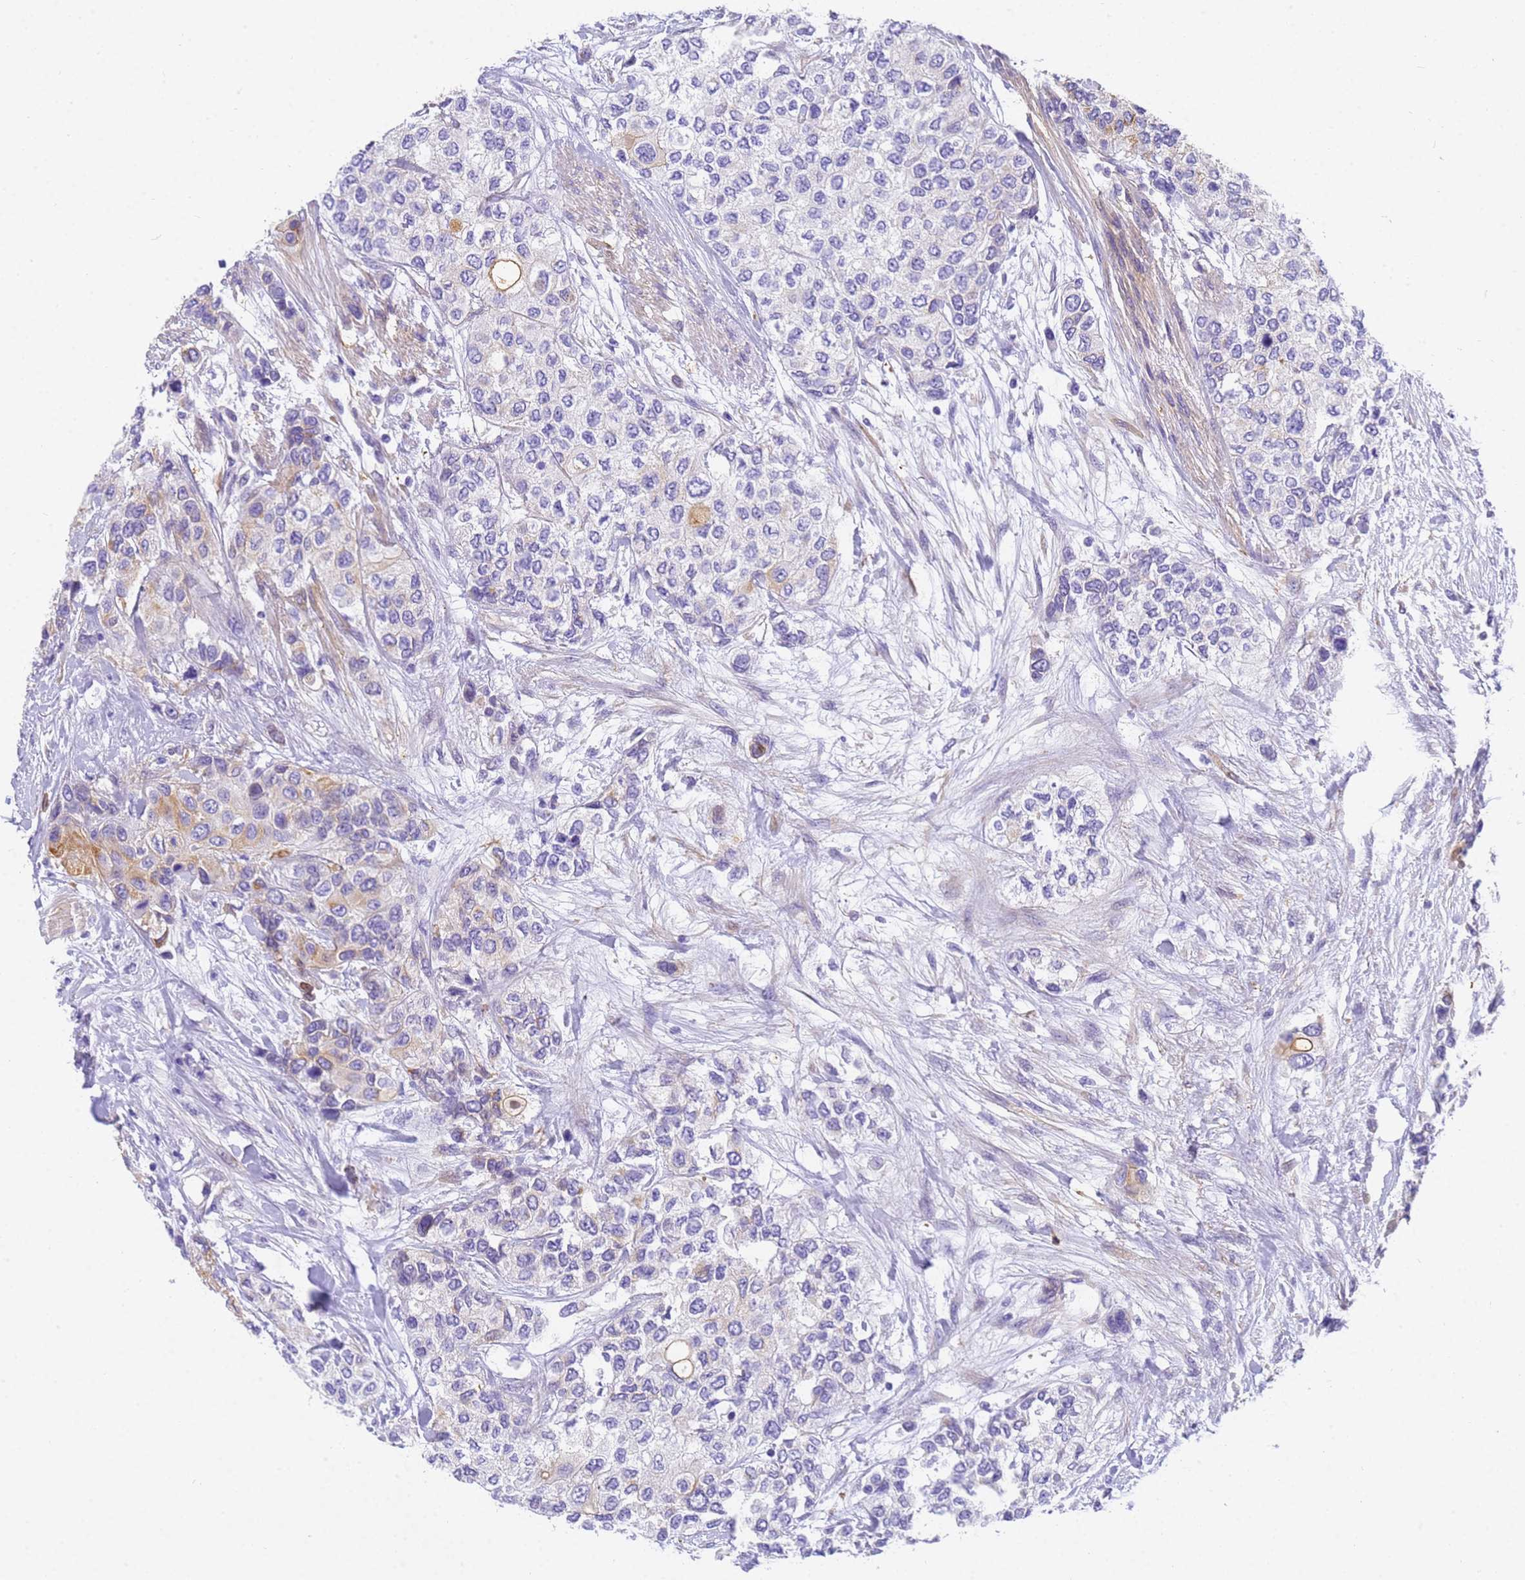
{"staining": {"intensity": "moderate", "quantity": "<25%", "location": "cytoplasmic/membranous"}, "tissue": "urothelial cancer", "cell_type": "Tumor cells", "image_type": "cancer", "snomed": [{"axis": "morphology", "description": "Urothelial carcinoma, High grade"}, {"axis": "topography", "description": "Urinary bladder"}], "caption": "Protein analysis of high-grade urothelial carcinoma tissue shows moderate cytoplasmic/membranous expression in about <25% of tumor cells.", "gene": "MVB12A", "patient": {"sex": "female", "age": 56}}